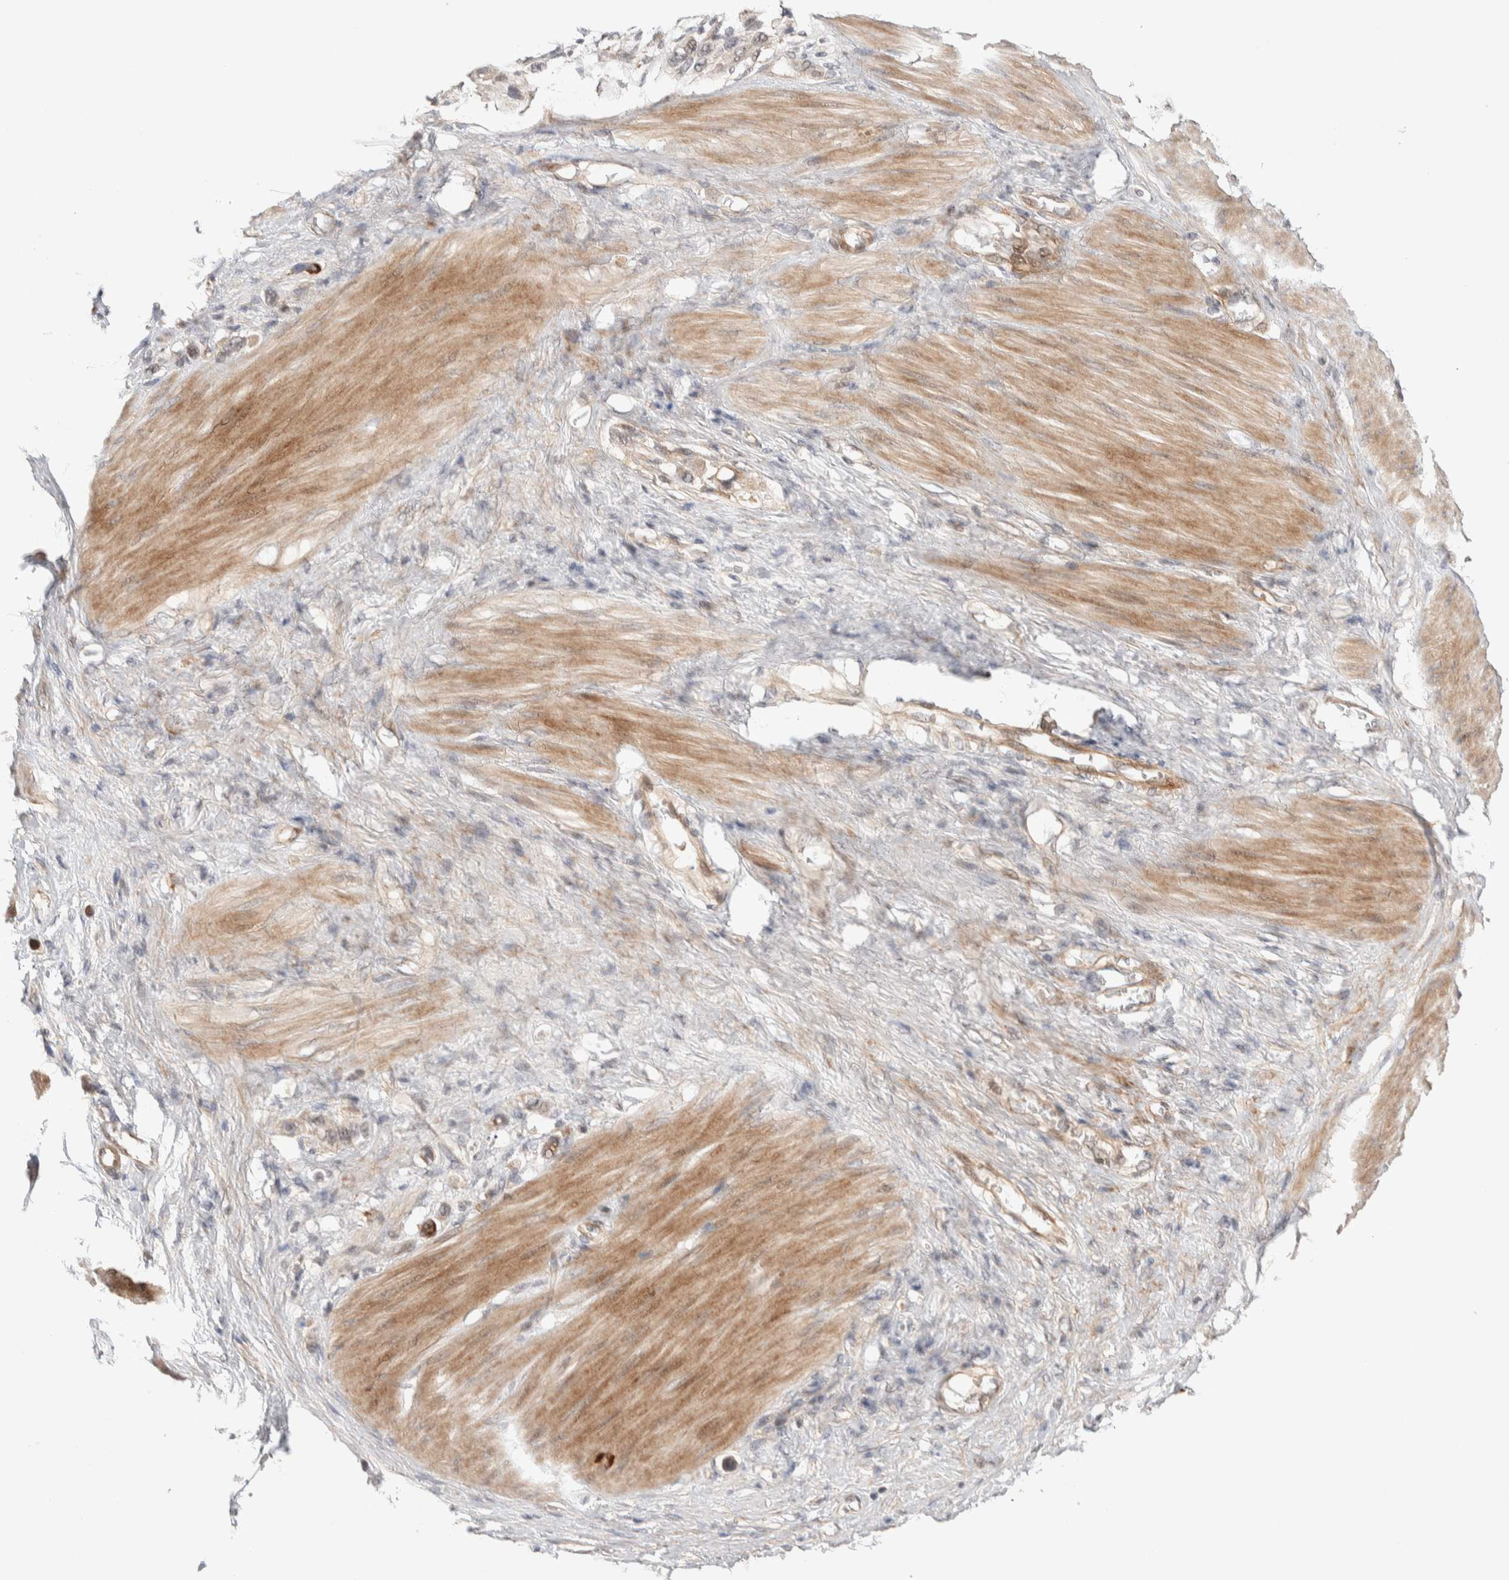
{"staining": {"intensity": "weak", "quantity": "25%-75%", "location": "cytoplasmic/membranous,nuclear"}, "tissue": "stomach cancer", "cell_type": "Tumor cells", "image_type": "cancer", "snomed": [{"axis": "morphology", "description": "Adenocarcinoma, NOS"}, {"axis": "topography", "description": "Stomach"}], "caption": "This image shows stomach adenocarcinoma stained with immunohistochemistry to label a protein in brown. The cytoplasmic/membranous and nuclear of tumor cells show weak positivity for the protein. Nuclei are counter-stained blue.", "gene": "PRDM15", "patient": {"sex": "female", "age": 65}}